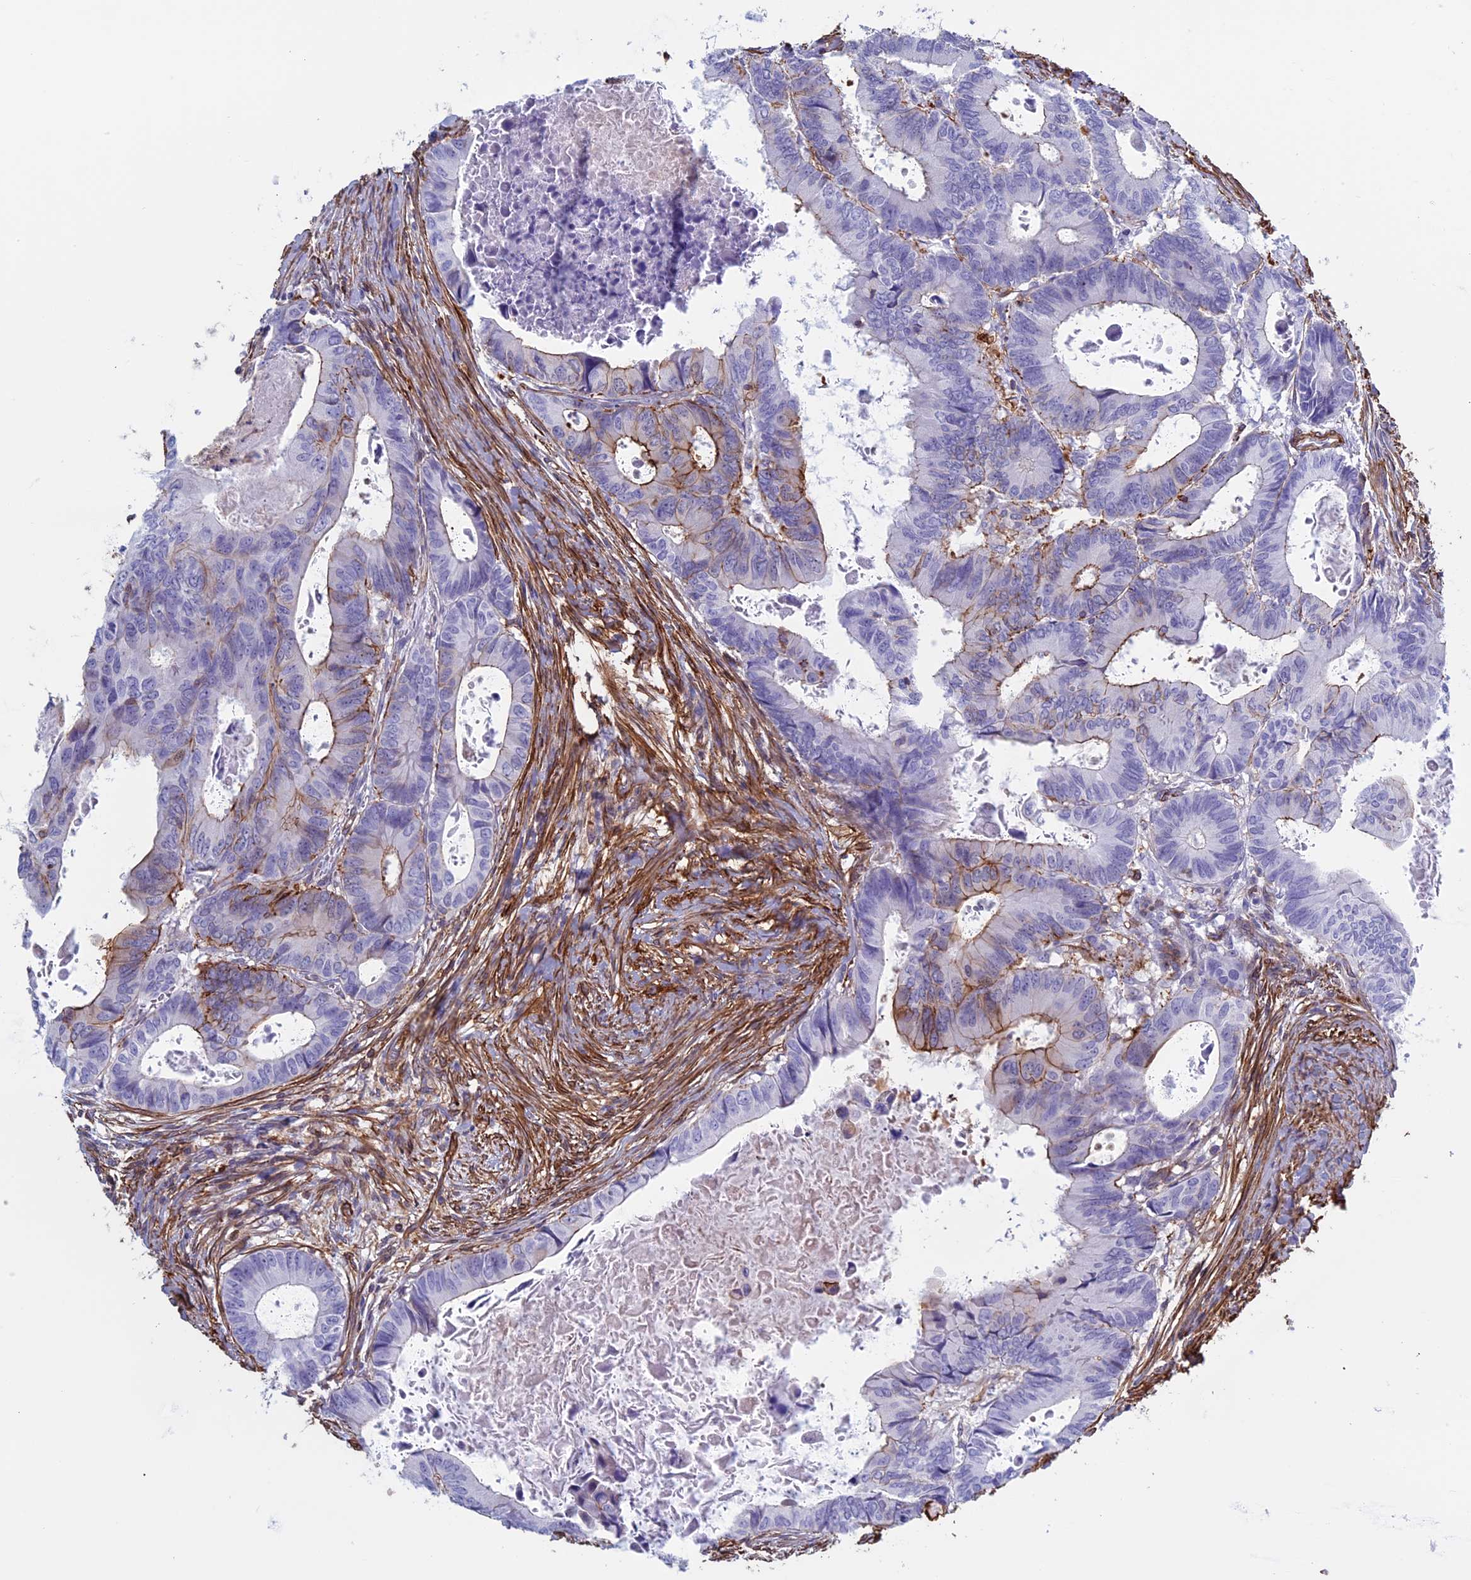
{"staining": {"intensity": "moderate", "quantity": "<25%", "location": "cytoplasmic/membranous"}, "tissue": "colorectal cancer", "cell_type": "Tumor cells", "image_type": "cancer", "snomed": [{"axis": "morphology", "description": "Adenocarcinoma, NOS"}, {"axis": "topography", "description": "Colon"}], "caption": "Moderate cytoplasmic/membranous expression for a protein is seen in approximately <25% of tumor cells of colorectal cancer (adenocarcinoma) using immunohistochemistry.", "gene": "ANGPTL2", "patient": {"sex": "male", "age": 85}}